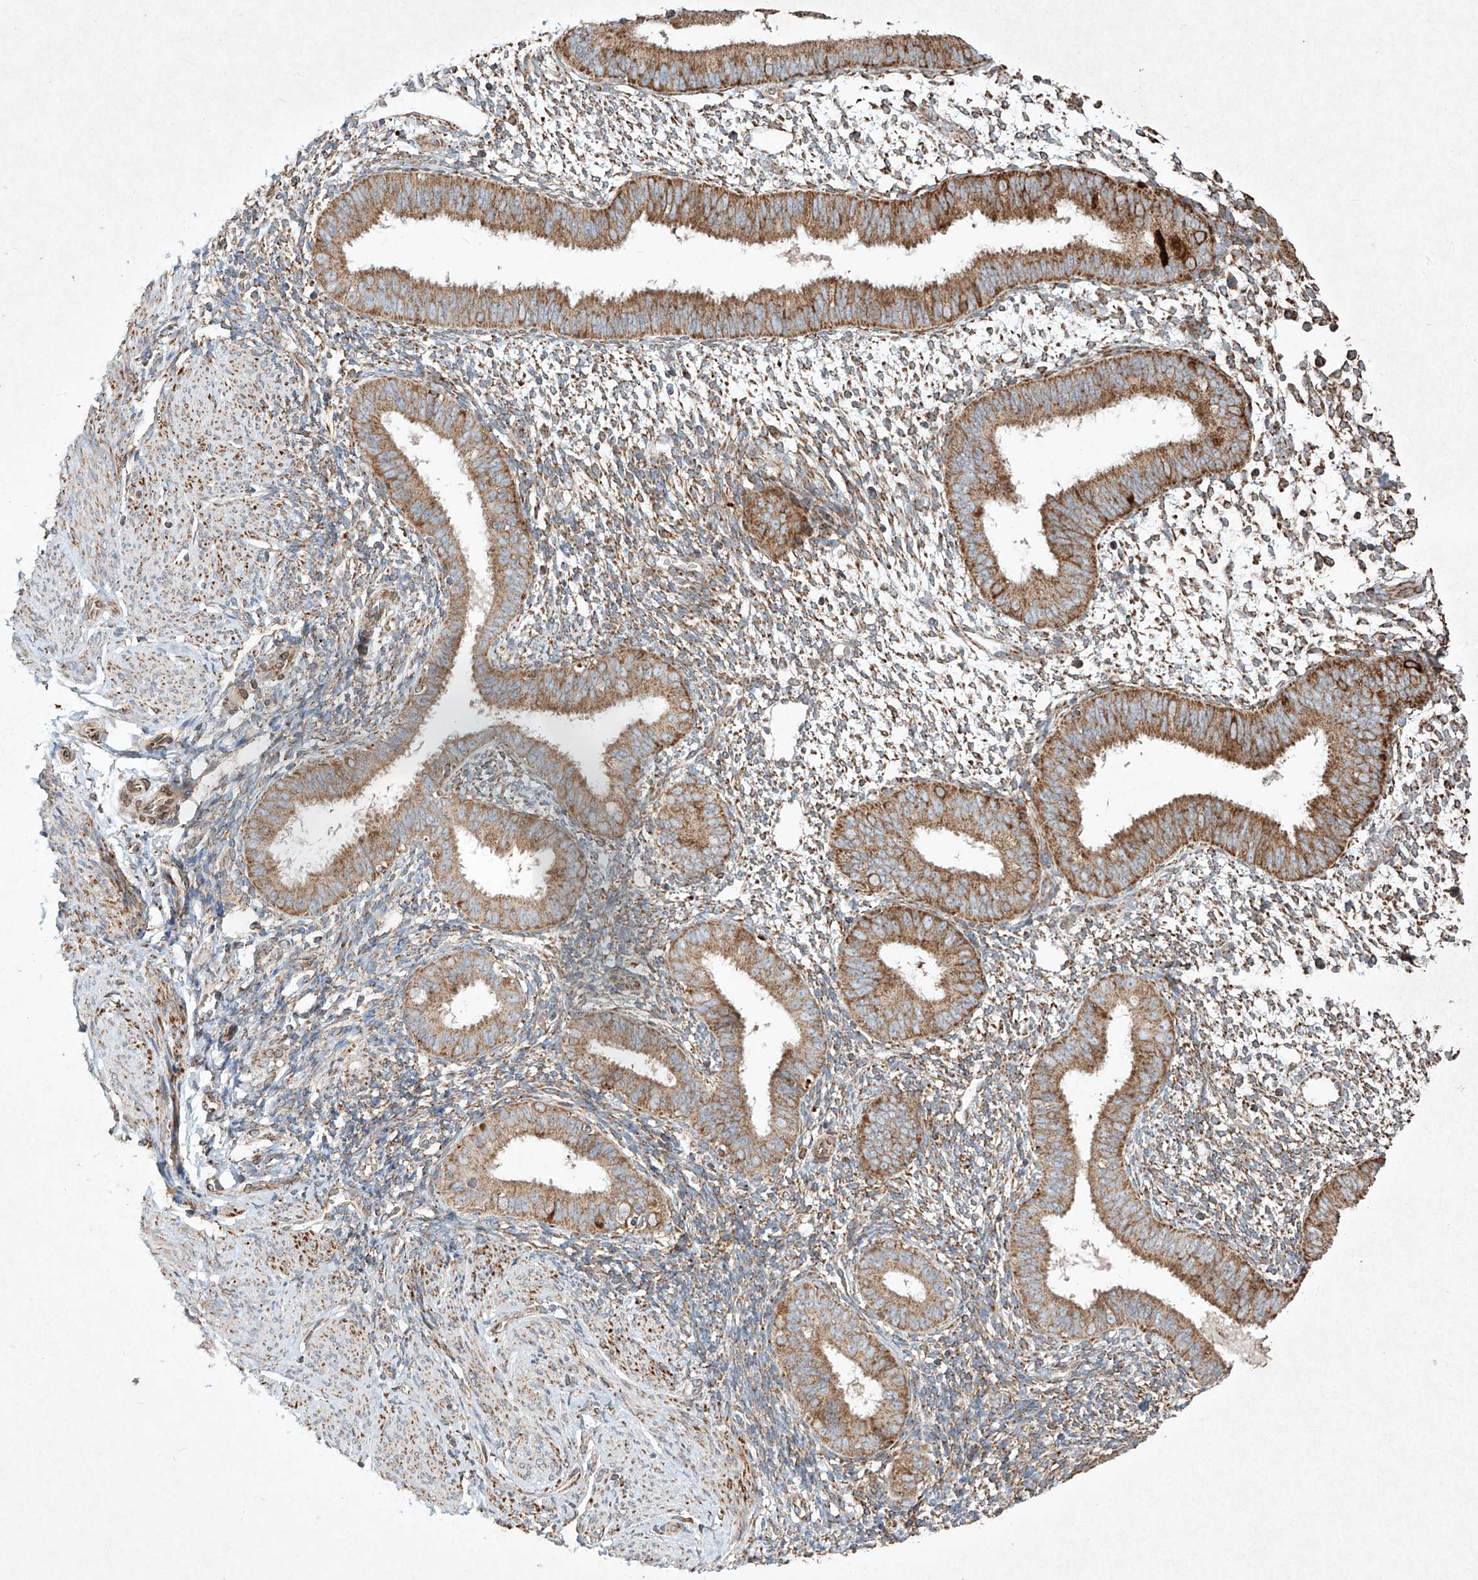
{"staining": {"intensity": "moderate", "quantity": "25%-75%", "location": "cytoplasmic/membranous"}, "tissue": "endometrium", "cell_type": "Cells in endometrial stroma", "image_type": "normal", "snomed": [{"axis": "morphology", "description": "Normal tissue, NOS"}, {"axis": "topography", "description": "Uterus"}, {"axis": "topography", "description": "Endometrium"}], "caption": "Brown immunohistochemical staining in benign endometrium shows moderate cytoplasmic/membranous positivity in approximately 25%-75% of cells in endometrial stroma.", "gene": "SEMA3B", "patient": {"sex": "female", "age": 48}}